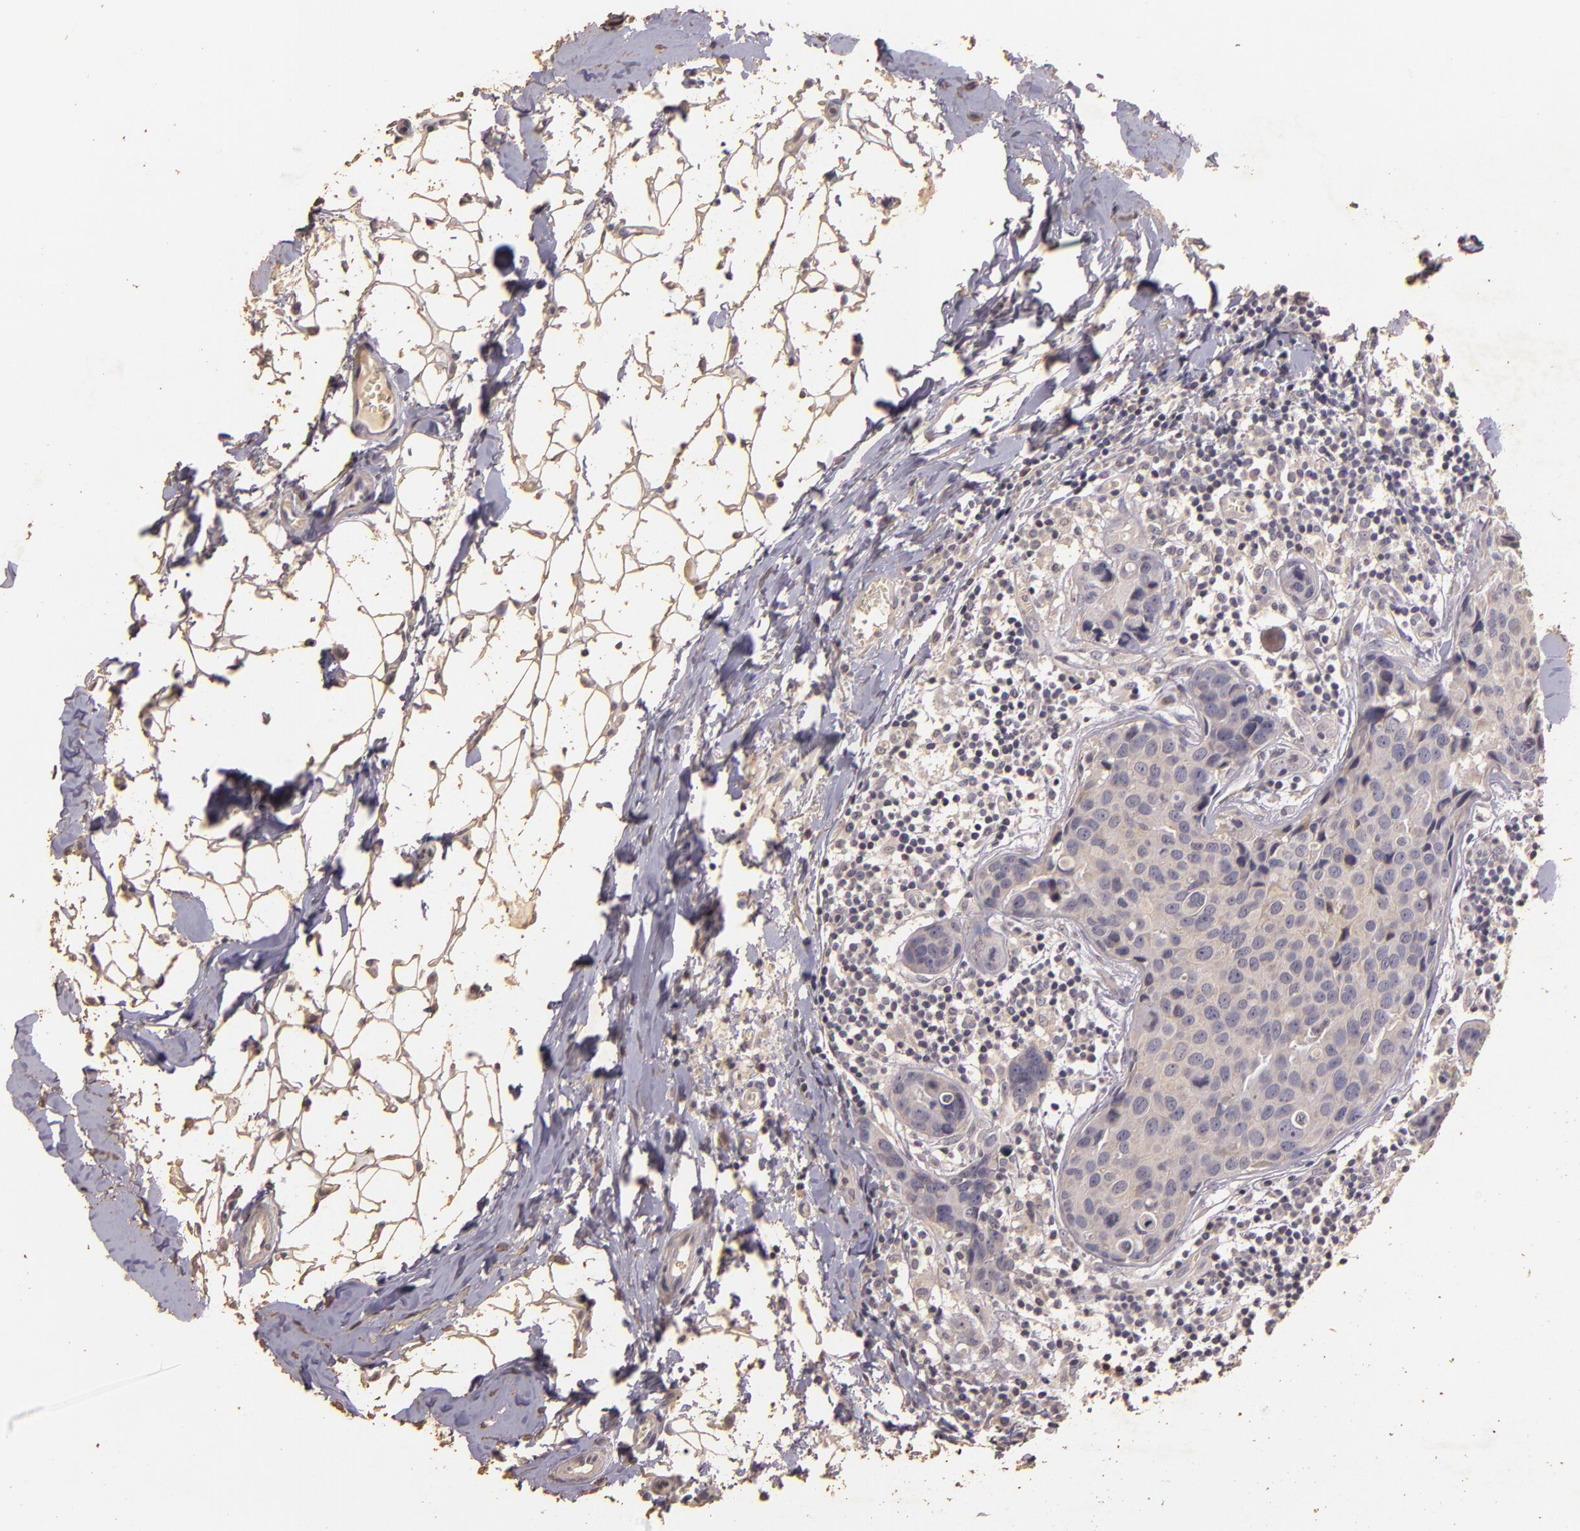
{"staining": {"intensity": "weak", "quantity": ">75%", "location": "cytoplasmic/membranous"}, "tissue": "breast cancer", "cell_type": "Tumor cells", "image_type": "cancer", "snomed": [{"axis": "morphology", "description": "Duct carcinoma"}, {"axis": "topography", "description": "Breast"}], "caption": "Immunohistochemical staining of breast infiltrating ductal carcinoma demonstrates weak cytoplasmic/membranous protein positivity in approximately >75% of tumor cells.", "gene": "BCL2L13", "patient": {"sex": "female", "age": 24}}